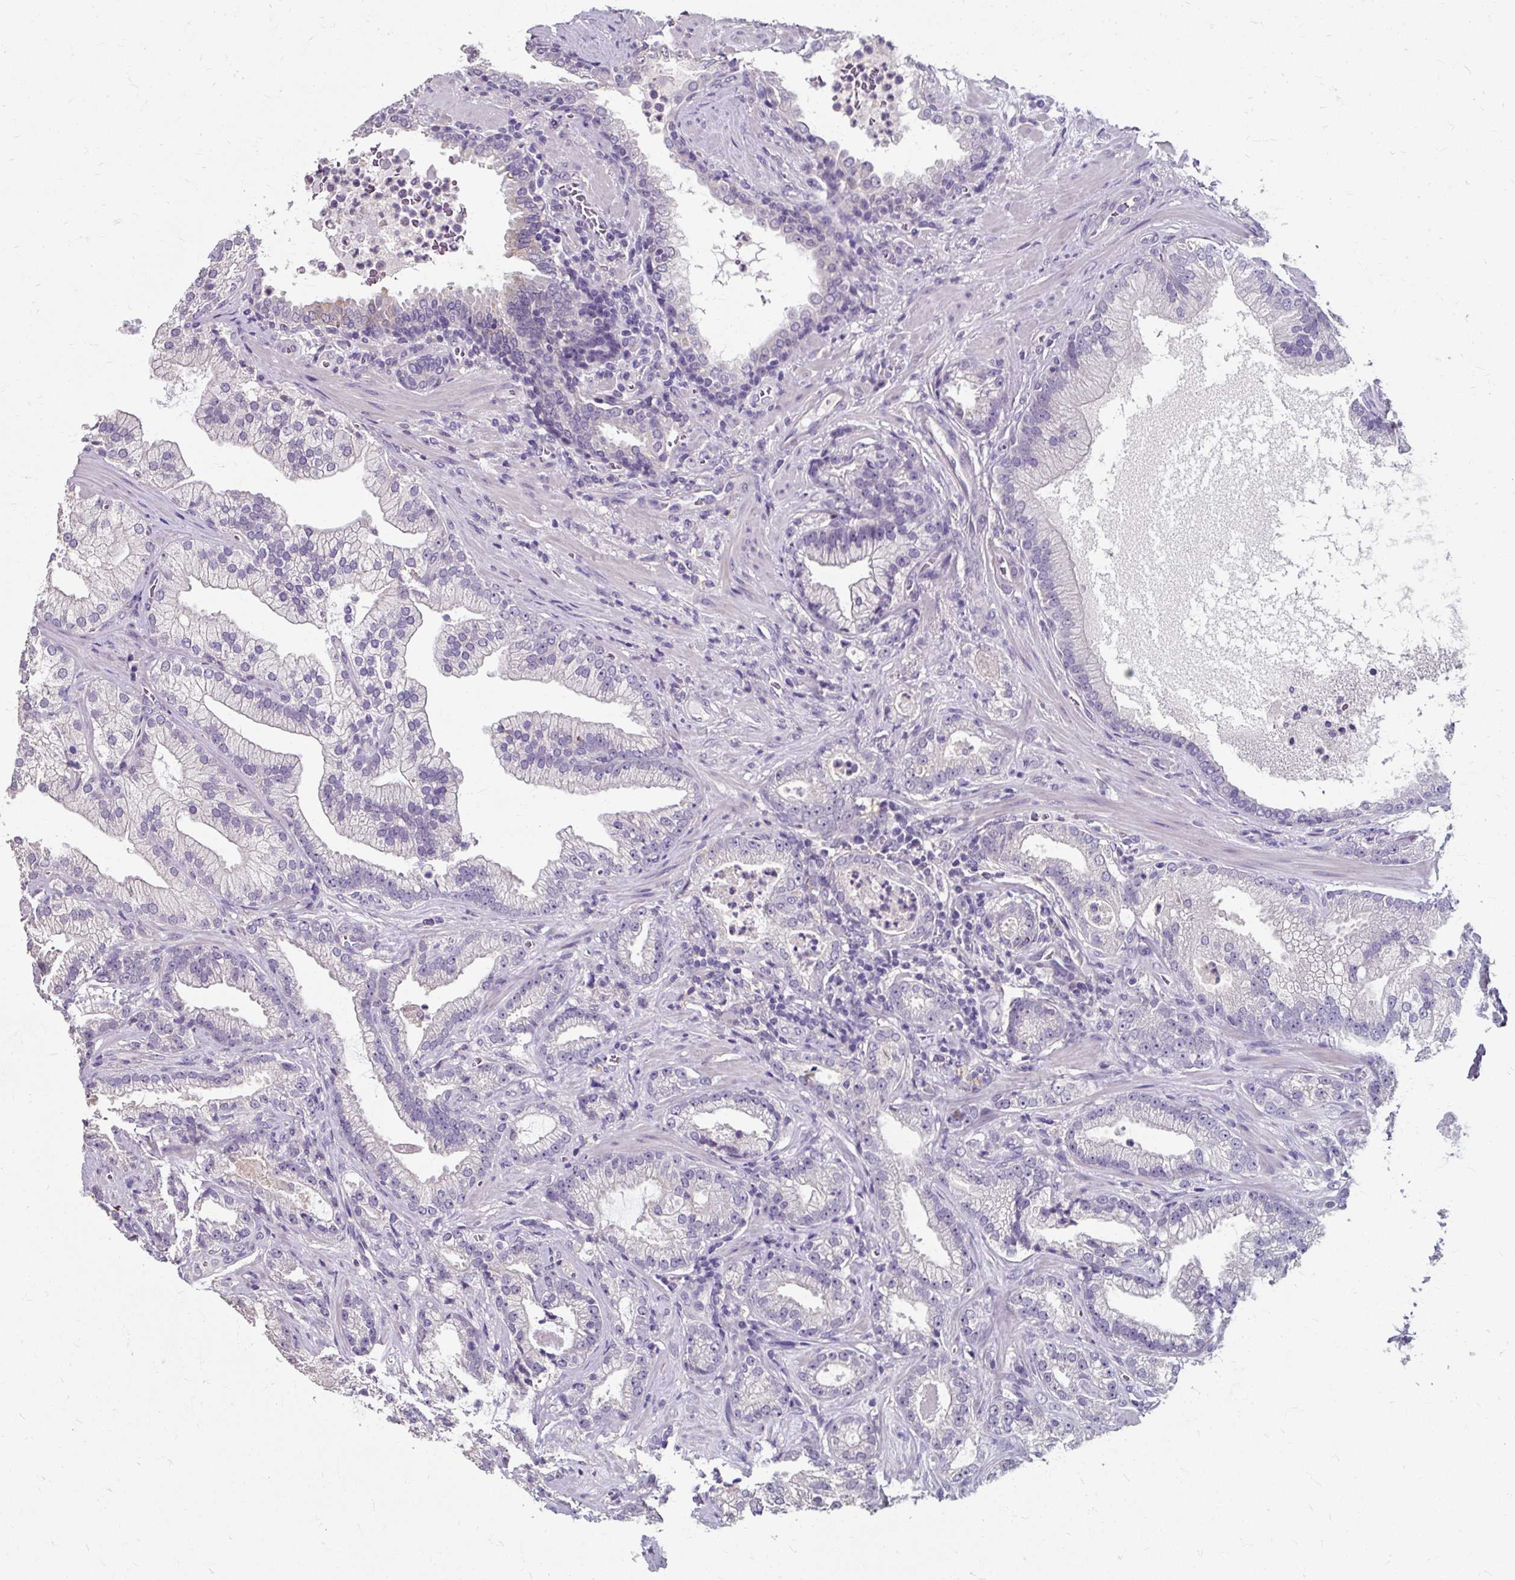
{"staining": {"intensity": "negative", "quantity": "none", "location": "none"}, "tissue": "prostate cancer", "cell_type": "Tumor cells", "image_type": "cancer", "snomed": [{"axis": "morphology", "description": "Adenocarcinoma, High grade"}, {"axis": "topography", "description": "Prostate"}], "caption": "This is a histopathology image of IHC staining of high-grade adenocarcinoma (prostate), which shows no positivity in tumor cells.", "gene": "KLHL24", "patient": {"sex": "male", "age": 68}}